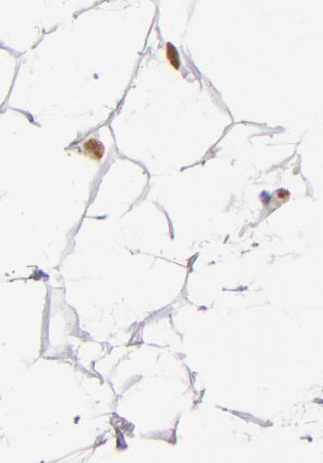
{"staining": {"intensity": "moderate", "quantity": ">75%", "location": "nuclear"}, "tissue": "adipose tissue", "cell_type": "Adipocytes", "image_type": "normal", "snomed": [{"axis": "morphology", "description": "Normal tissue, NOS"}, {"axis": "morphology", "description": "Duct carcinoma"}, {"axis": "topography", "description": "Breast"}, {"axis": "topography", "description": "Adipose tissue"}], "caption": "DAB immunohistochemical staining of benign adipose tissue shows moderate nuclear protein positivity in approximately >75% of adipocytes. (DAB (3,3'-diaminobenzidine) = brown stain, brightfield microscopy at high magnification).", "gene": "PAPOLA", "patient": {"sex": "female", "age": 37}}